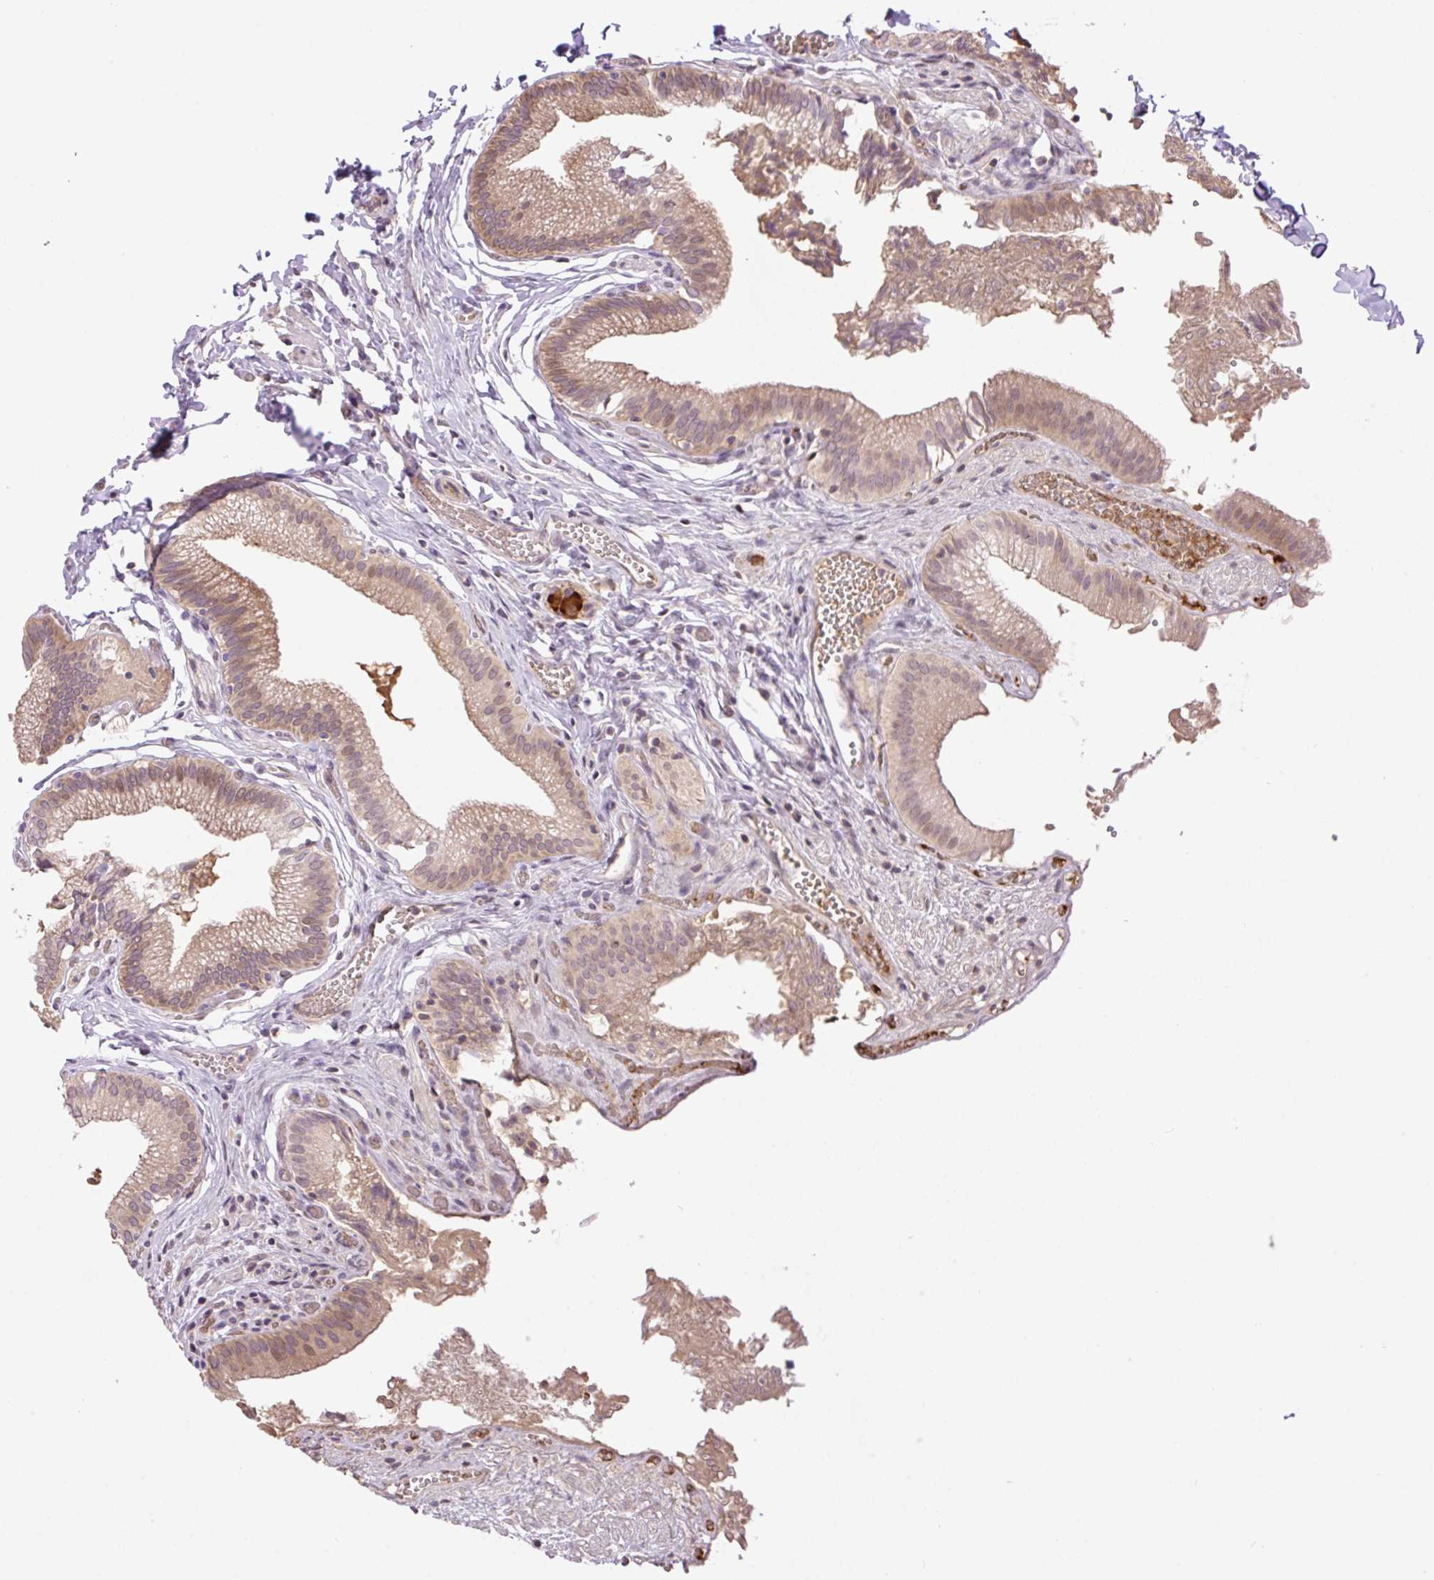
{"staining": {"intensity": "moderate", "quantity": ">75%", "location": "cytoplasmic/membranous"}, "tissue": "gallbladder", "cell_type": "Glandular cells", "image_type": "normal", "snomed": [{"axis": "morphology", "description": "Normal tissue, NOS"}, {"axis": "topography", "description": "Gallbladder"}, {"axis": "topography", "description": "Peripheral nerve tissue"}], "caption": "Gallbladder stained with IHC reveals moderate cytoplasmic/membranous expression in approximately >75% of glandular cells. The protein of interest is stained brown, and the nuclei are stained in blue (DAB IHC with brightfield microscopy, high magnification).", "gene": "HABP4", "patient": {"sex": "male", "age": 17}}